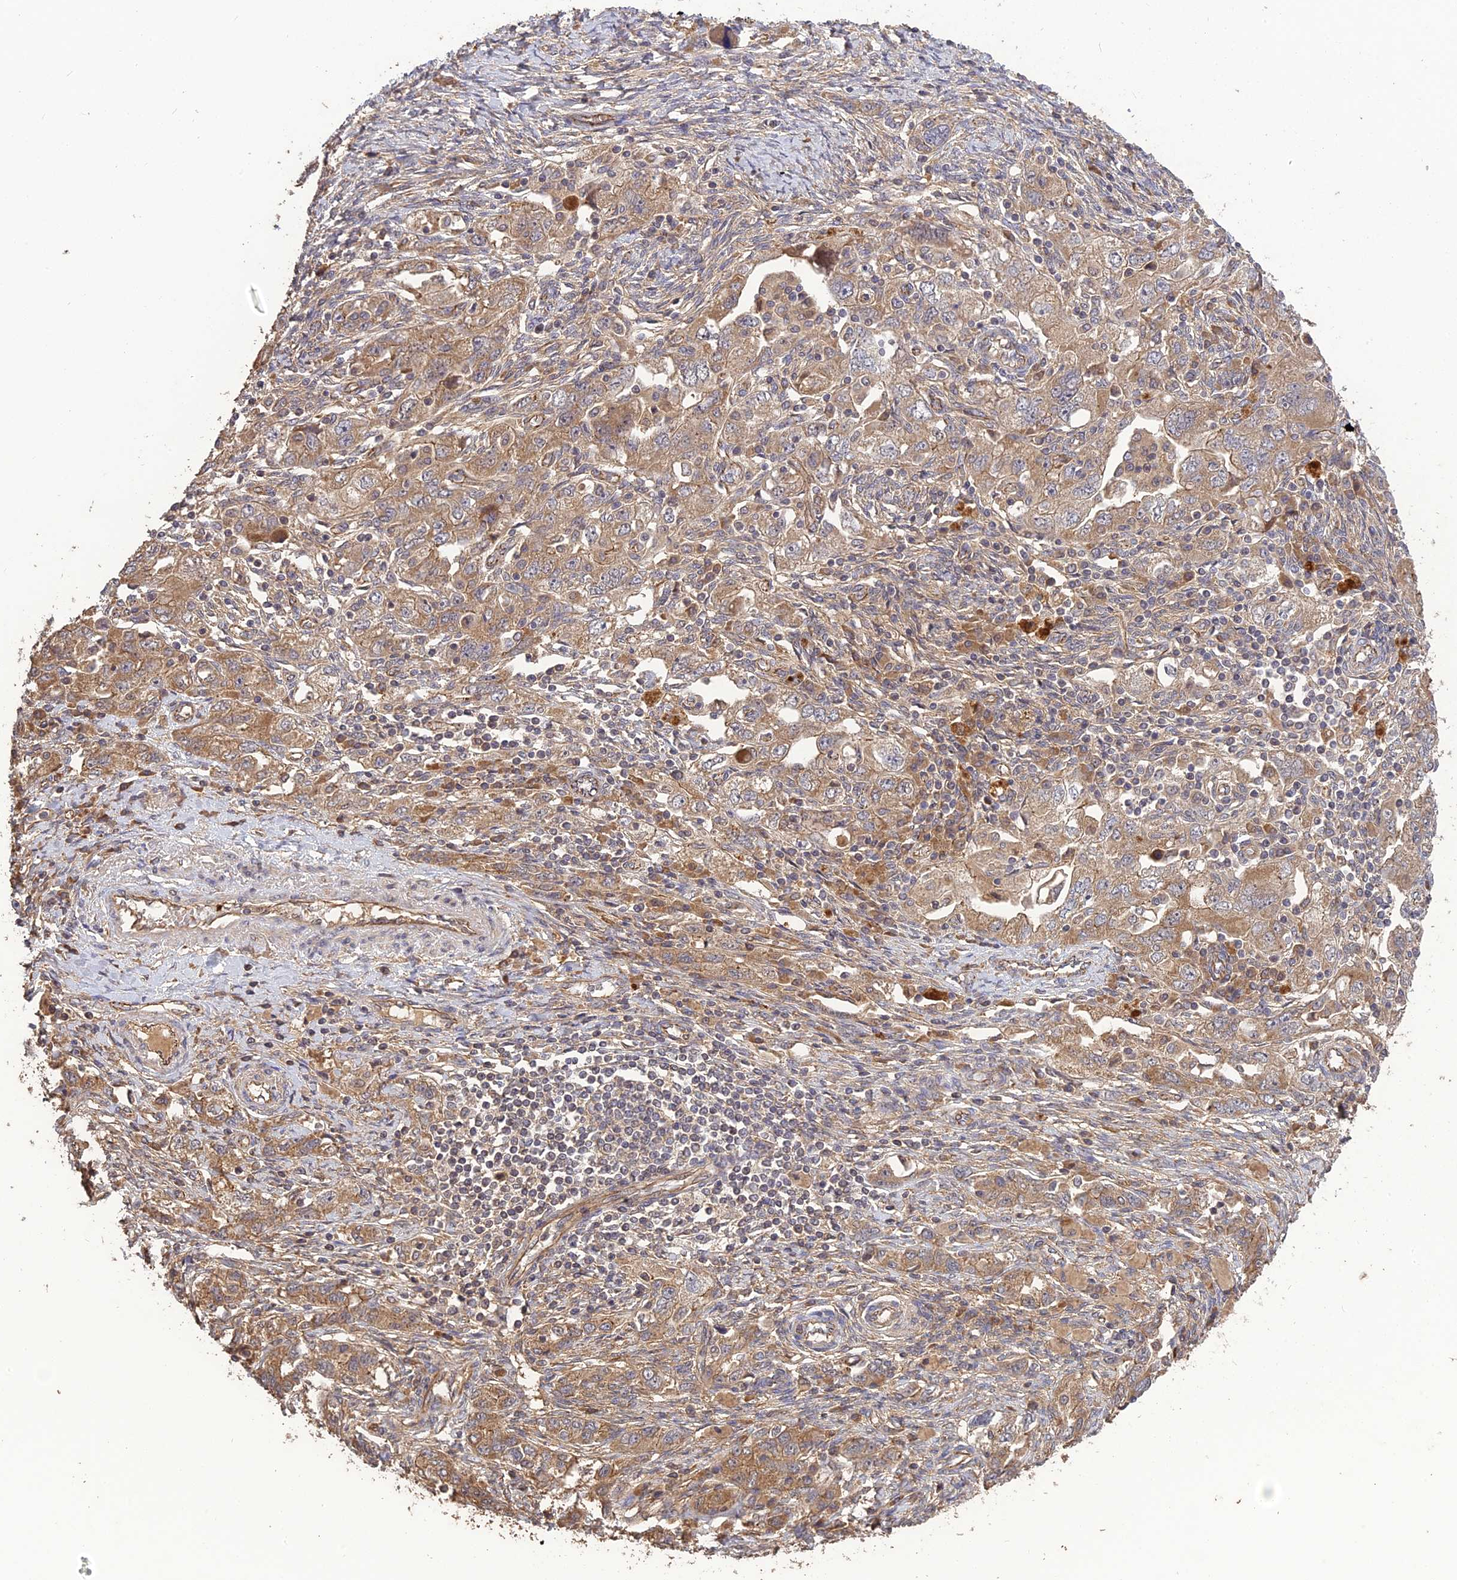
{"staining": {"intensity": "moderate", "quantity": ">75%", "location": "cytoplasmic/membranous"}, "tissue": "ovarian cancer", "cell_type": "Tumor cells", "image_type": "cancer", "snomed": [{"axis": "morphology", "description": "Carcinoma, NOS"}, {"axis": "morphology", "description": "Cystadenocarcinoma, serous, NOS"}, {"axis": "topography", "description": "Ovary"}], "caption": "IHC histopathology image of neoplastic tissue: ovarian cancer stained using immunohistochemistry (IHC) exhibits medium levels of moderate protein expression localized specifically in the cytoplasmic/membranous of tumor cells, appearing as a cytoplasmic/membranous brown color.", "gene": "ARHGAP40", "patient": {"sex": "female", "age": 69}}